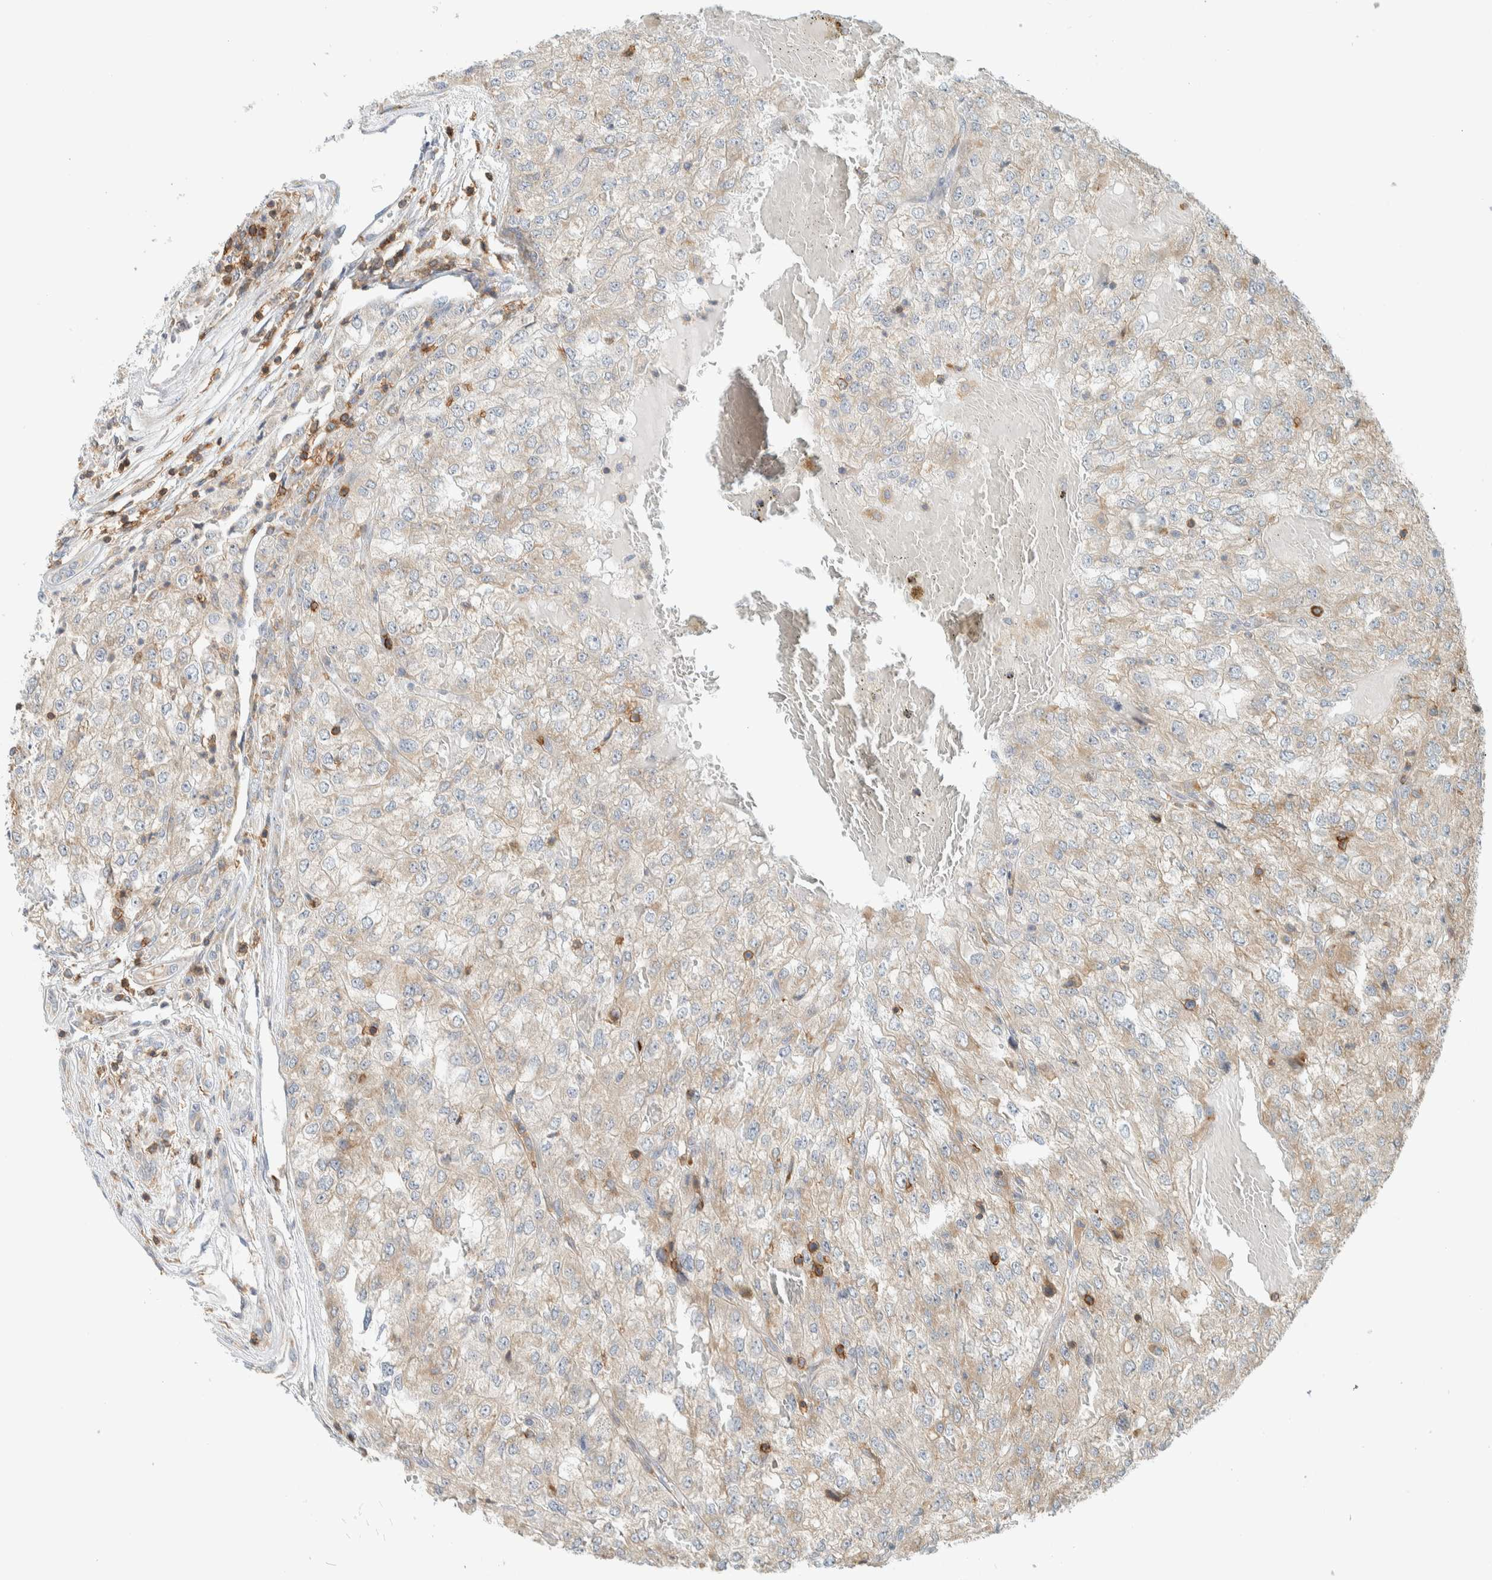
{"staining": {"intensity": "weak", "quantity": "<25%", "location": "cytoplasmic/membranous"}, "tissue": "renal cancer", "cell_type": "Tumor cells", "image_type": "cancer", "snomed": [{"axis": "morphology", "description": "Adenocarcinoma, NOS"}, {"axis": "topography", "description": "Kidney"}], "caption": "Renal adenocarcinoma stained for a protein using IHC reveals no expression tumor cells.", "gene": "CCDC57", "patient": {"sex": "female", "age": 54}}